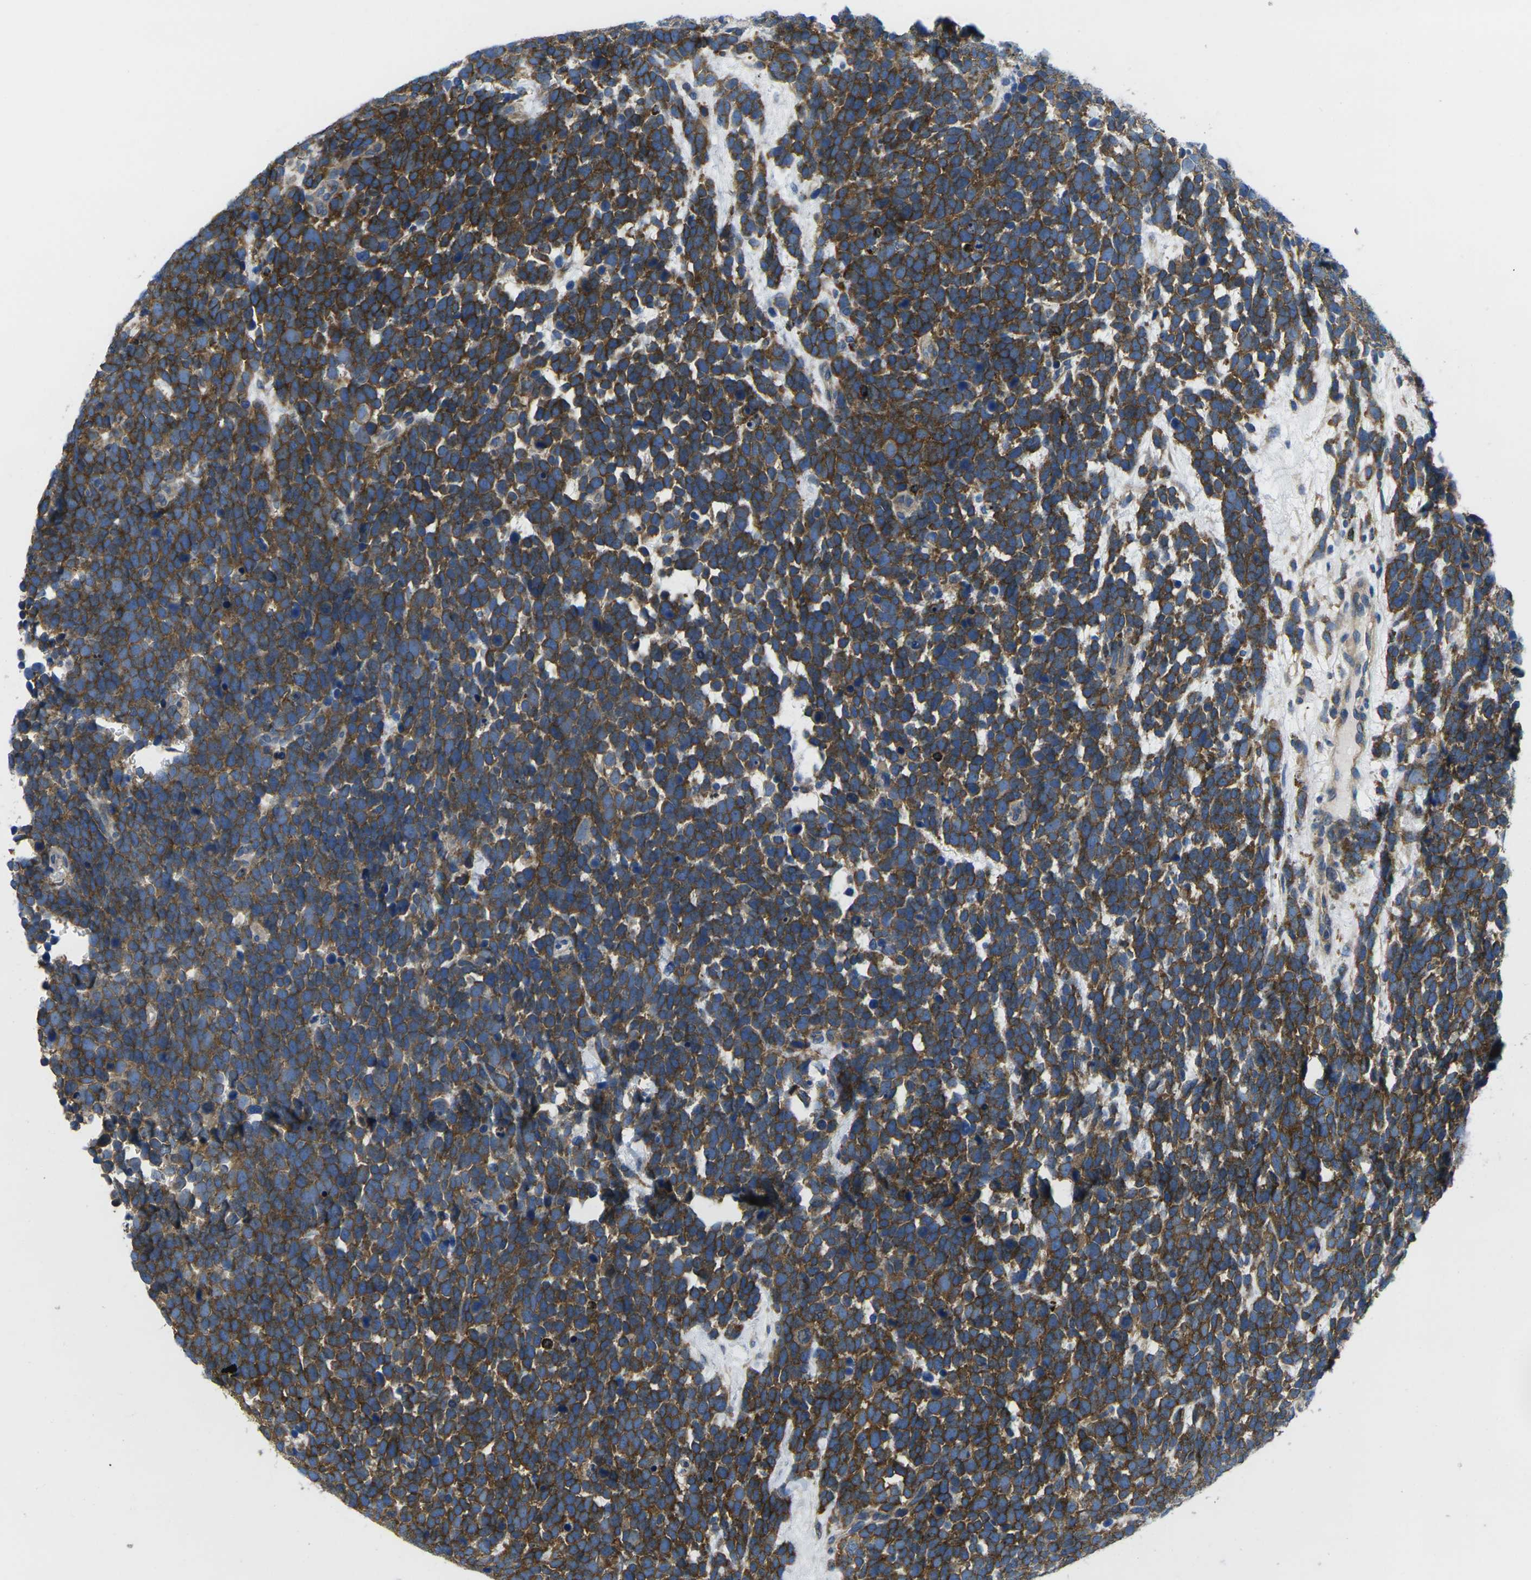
{"staining": {"intensity": "strong", "quantity": ">75%", "location": "cytoplasmic/membranous"}, "tissue": "urothelial cancer", "cell_type": "Tumor cells", "image_type": "cancer", "snomed": [{"axis": "morphology", "description": "Urothelial carcinoma, High grade"}, {"axis": "topography", "description": "Urinary bladder"}], "caption": "Approximately >75% of tumor cells in urothelial cancer display strong cytoplasmic/membranous protein positivity as visualized by brown immunohistochemical staining.", "gene": "DLG1", "patient": {"sex": "female", "age": 82}}